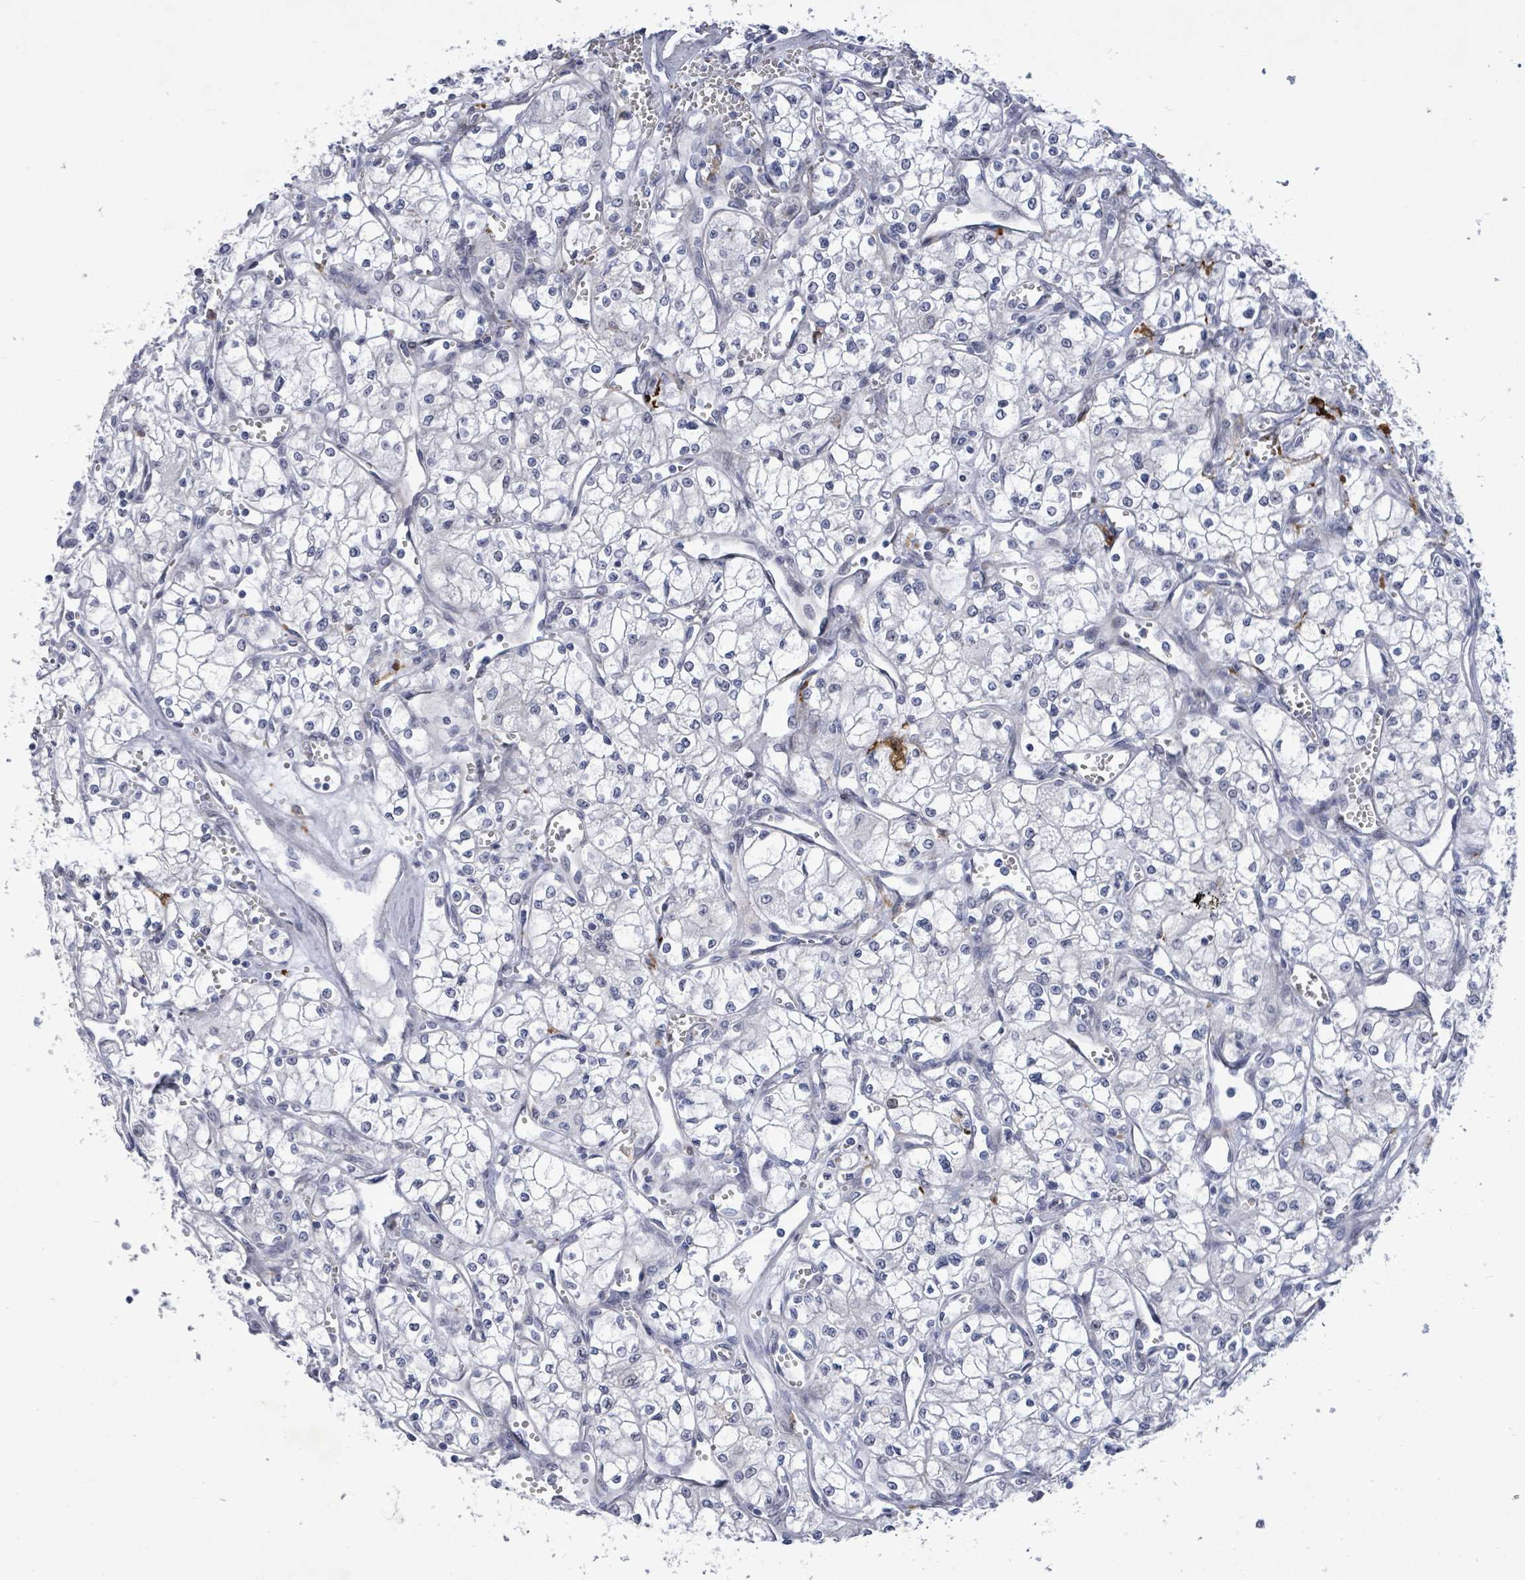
{"staining": {"intensity": "negative", "quantity": "none", "location": "none"}, "tissue": "renal cancer", "cell_type": "Tumor cells", "image_type": "cancer", "snomed": [{"axis": "morphology", "description": "Adenocarcinoma, NOS"}, {"axis": "topography", "description": "Kidney"}], "caption": "Immunohistochemical staining of human adenocarcinoma (renal) demonstrates no significant positivity in tumor cells.", "gene": "CT45A5", "patient": {"sex": "male", "age": 59}}